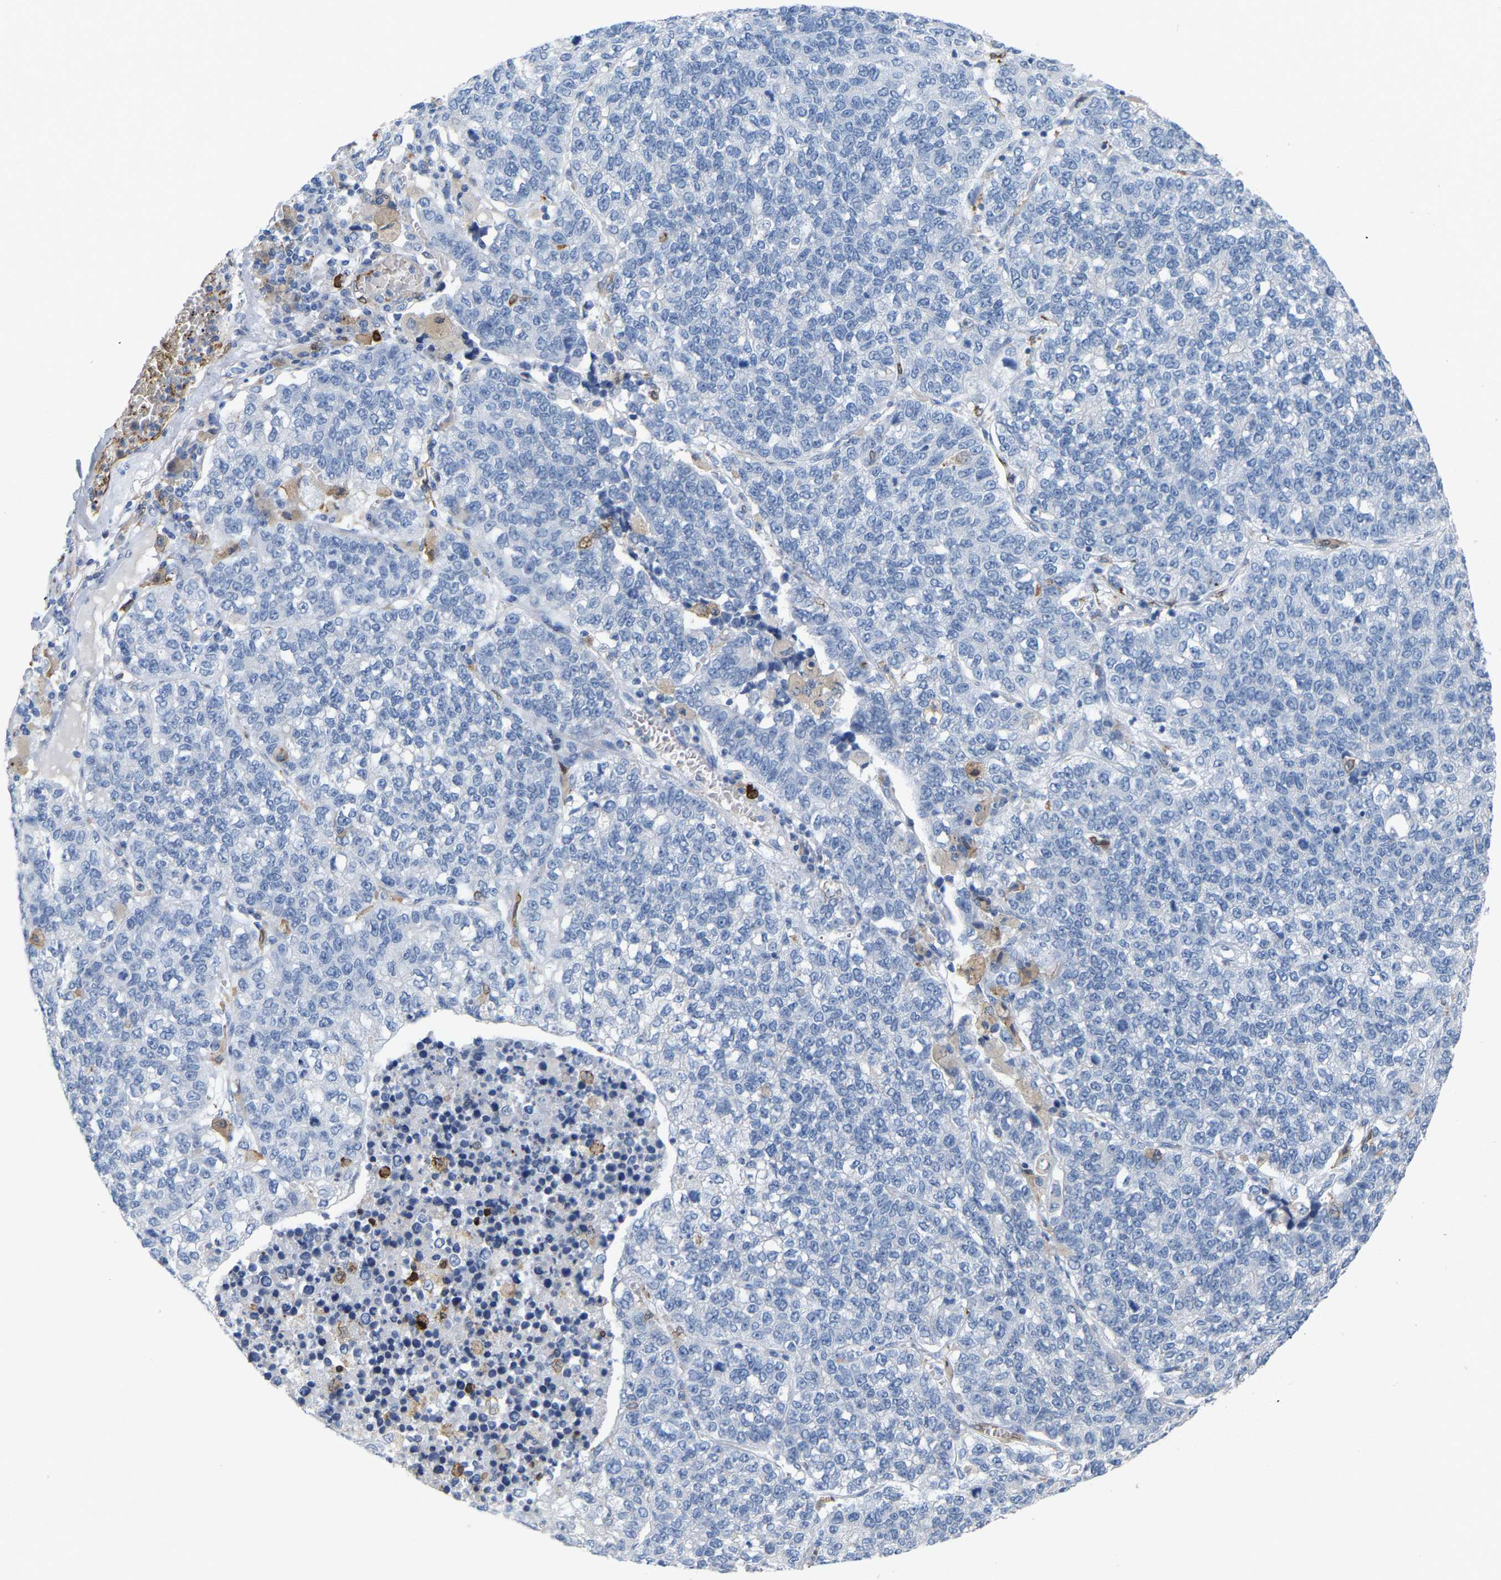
{"staining": {"intensity": "negative", "quantity": "none", "location": "none"}, "tissue": "lung cancer", "cell_type": "Tumor cells", "image_type": "cancer", "snomed": [{"axis": "morphology", "description": "Adenocarcinoma, NOS"}, {"axis": "topography", "description": "Lung"}], "caption": "Immunohistochemistry micrograph of lung cancer stained for a protein (brown), which shows no staining in tumor cells.", "gene": "PTGS1", "patient": {"sex": "male", "age": 49}}